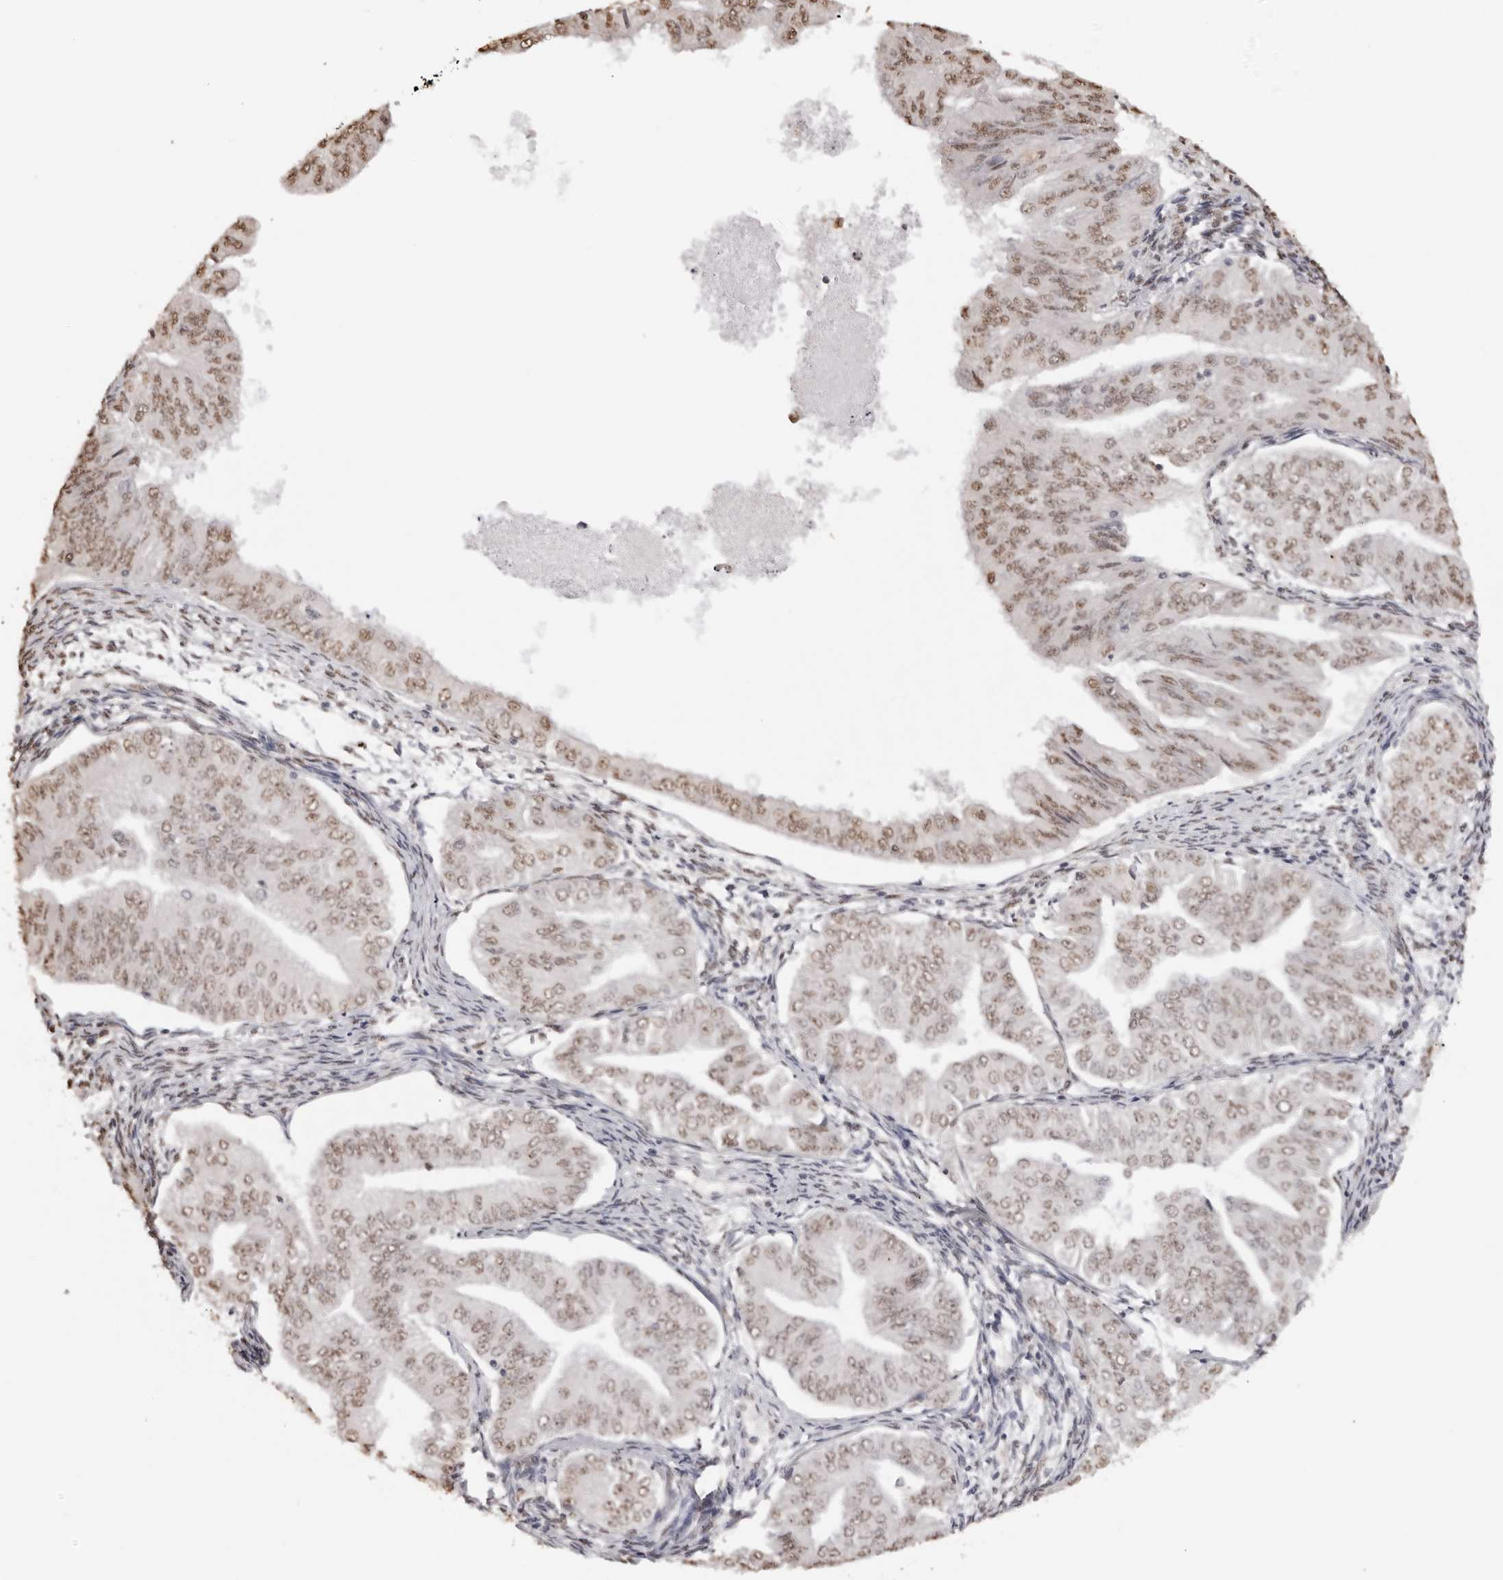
{"staining": {"intensity": "weak", "quantity": ">75%", "location": "nuclear"}, "tissue": "endometrial cancer", "cell_type": "Tumor cells", "image_type": "cancer", "snomed": [{"axis": "morphology", "description": "Normal tissue, NOS"}, {"axis": "morphology", "description": "Adenocarcinoma, NOS"}, {"axis": "topography", "description": "Endometrium"}], "caption": "Endometrial adenocarcinoma was stained to show a protein in brown. There is low levels of weak nuclear positivity in approximately >75% of tumor cells.", "gene": "OLIG3", "patient": {"sex": "female", "age": 53}}